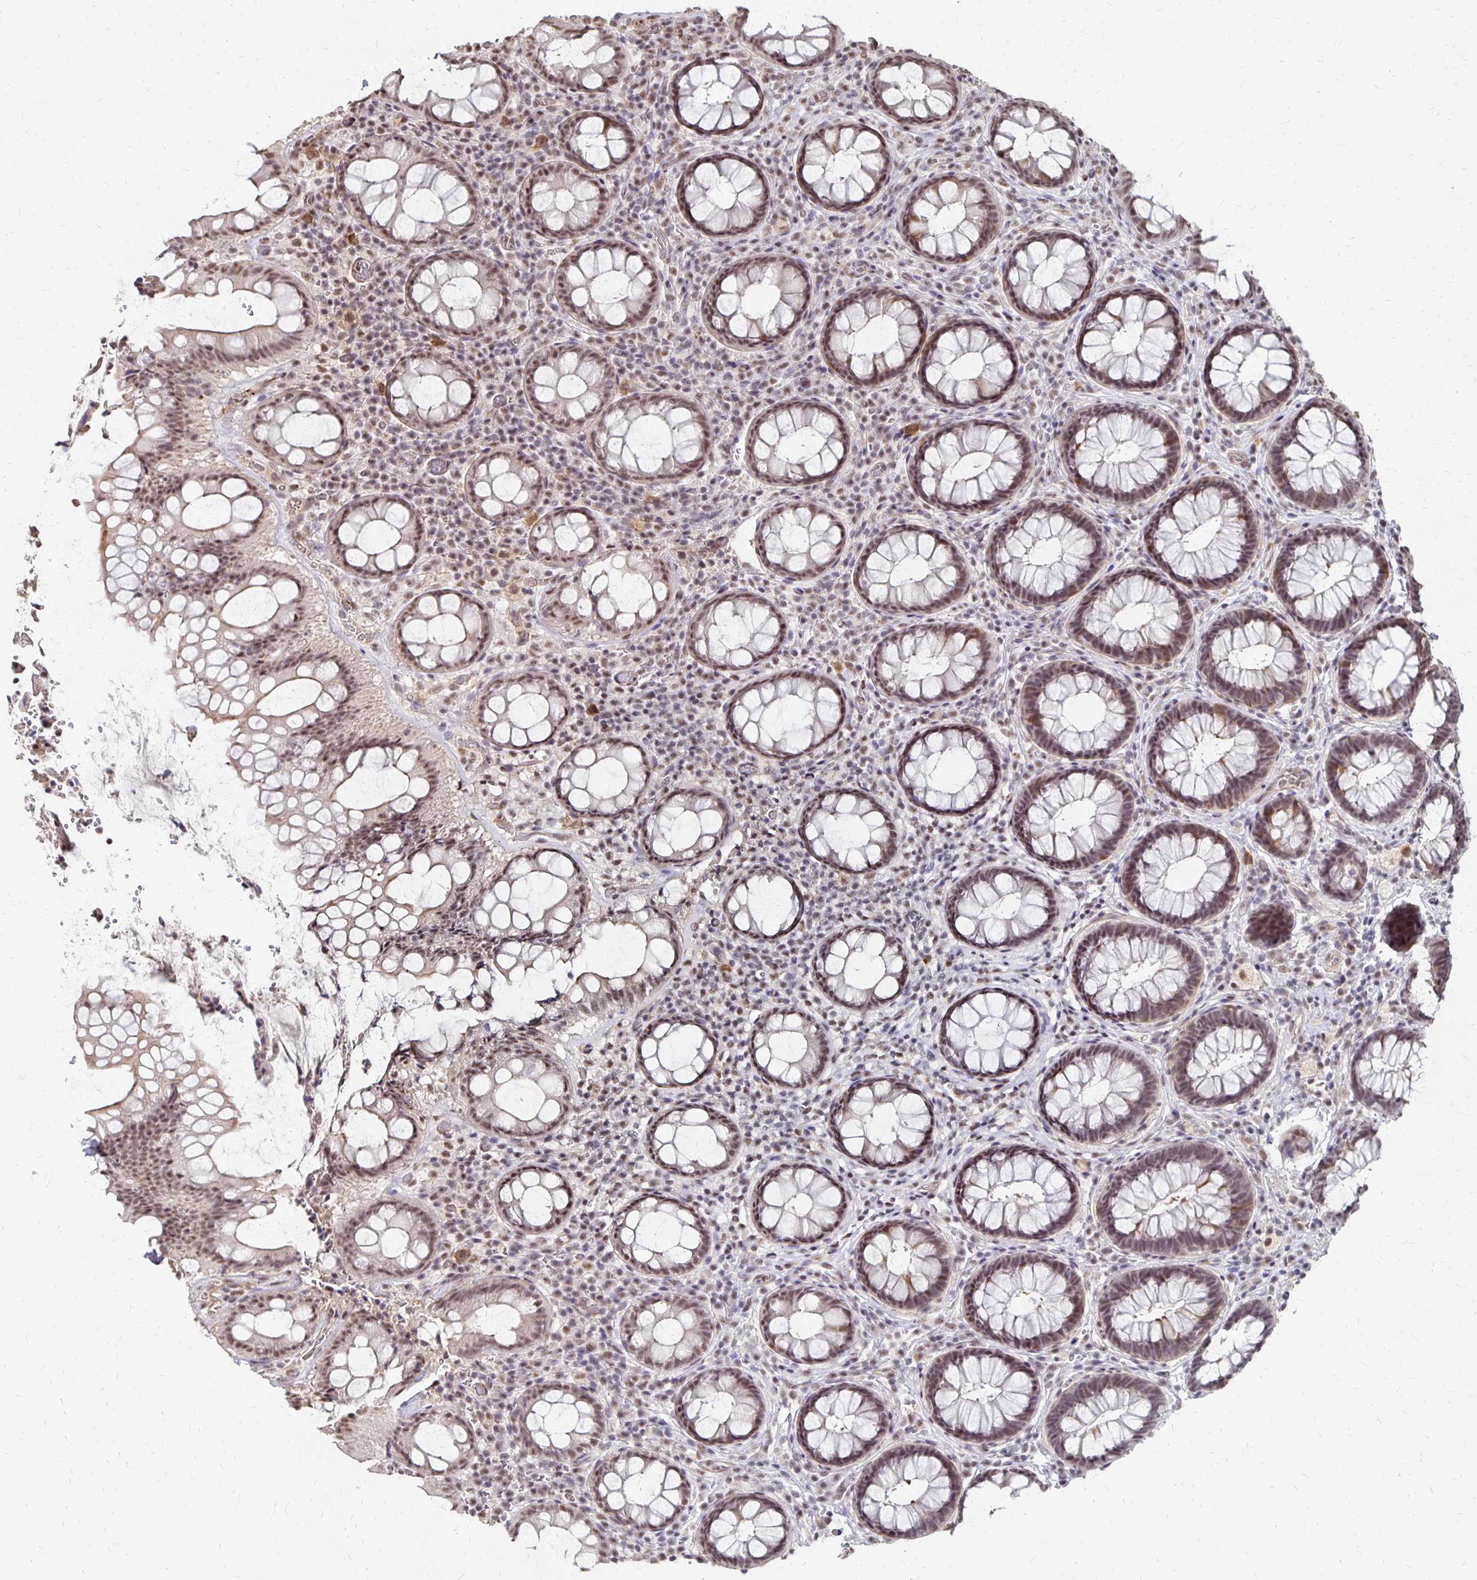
{"staining": {"intensity": "moderate", "quantity": ">75%", "location": "nuclear"}, "tissue": "rectum", "cell_type": "Glandular cells", "image_type": "normal", "snomed": [{"axis": "morphology", "description": "Normal tissue, NOS"}, {"axis": "topography", "description": "Rectum"}], "caption": "Glandular cells show moderate nuclear positivity in approximately >75% of cells in unremarkable rectum. The staining is performed using DAB brown chromogen to label protein expression. The nuclei are counter-stained blue using hematoxylin.", "gene": "CLASRP", "patient": {"sex": "female", "age": 69}}